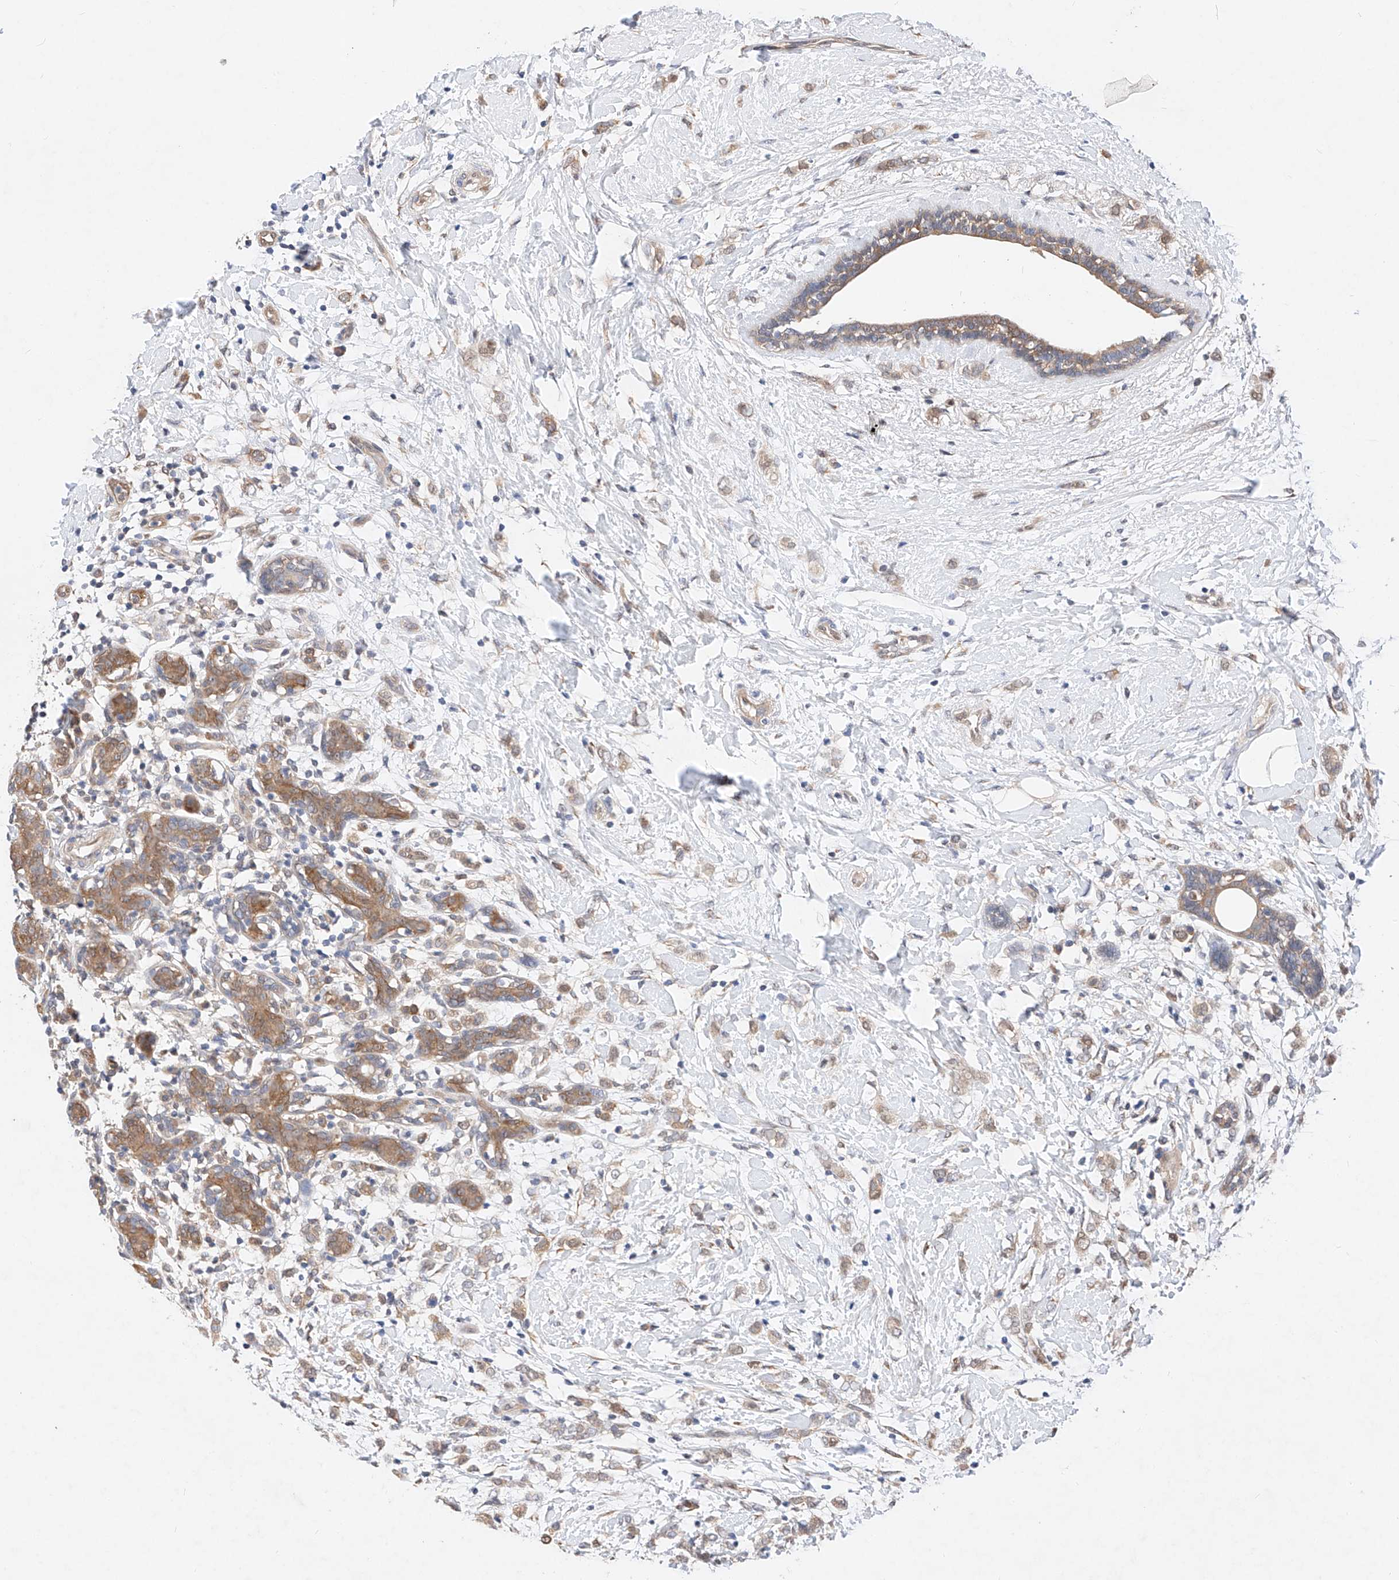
{"staining": {"intensity": "moderate", "quantity": ">75%", "location": "cytoplasmic/membranous"}, "tissue": "breast cancer", "cell_type": "Tumor cells", "image_type": "cancer", "snomed": [{"axis": "morphology", "description": "Normal tissue, NOS"}, {"axis": "morphology", "description": "Lobular carcinoma"}, {"axis": "topography", "description": "Breast"}], "caption": "Lobular carcinoma (breast) stained for a protein displays moderate cytoplasmic/membranous positivity in tumor cells.", "gene": "ZSCAN4", "patient": {"sex": "female", "age": 47}}